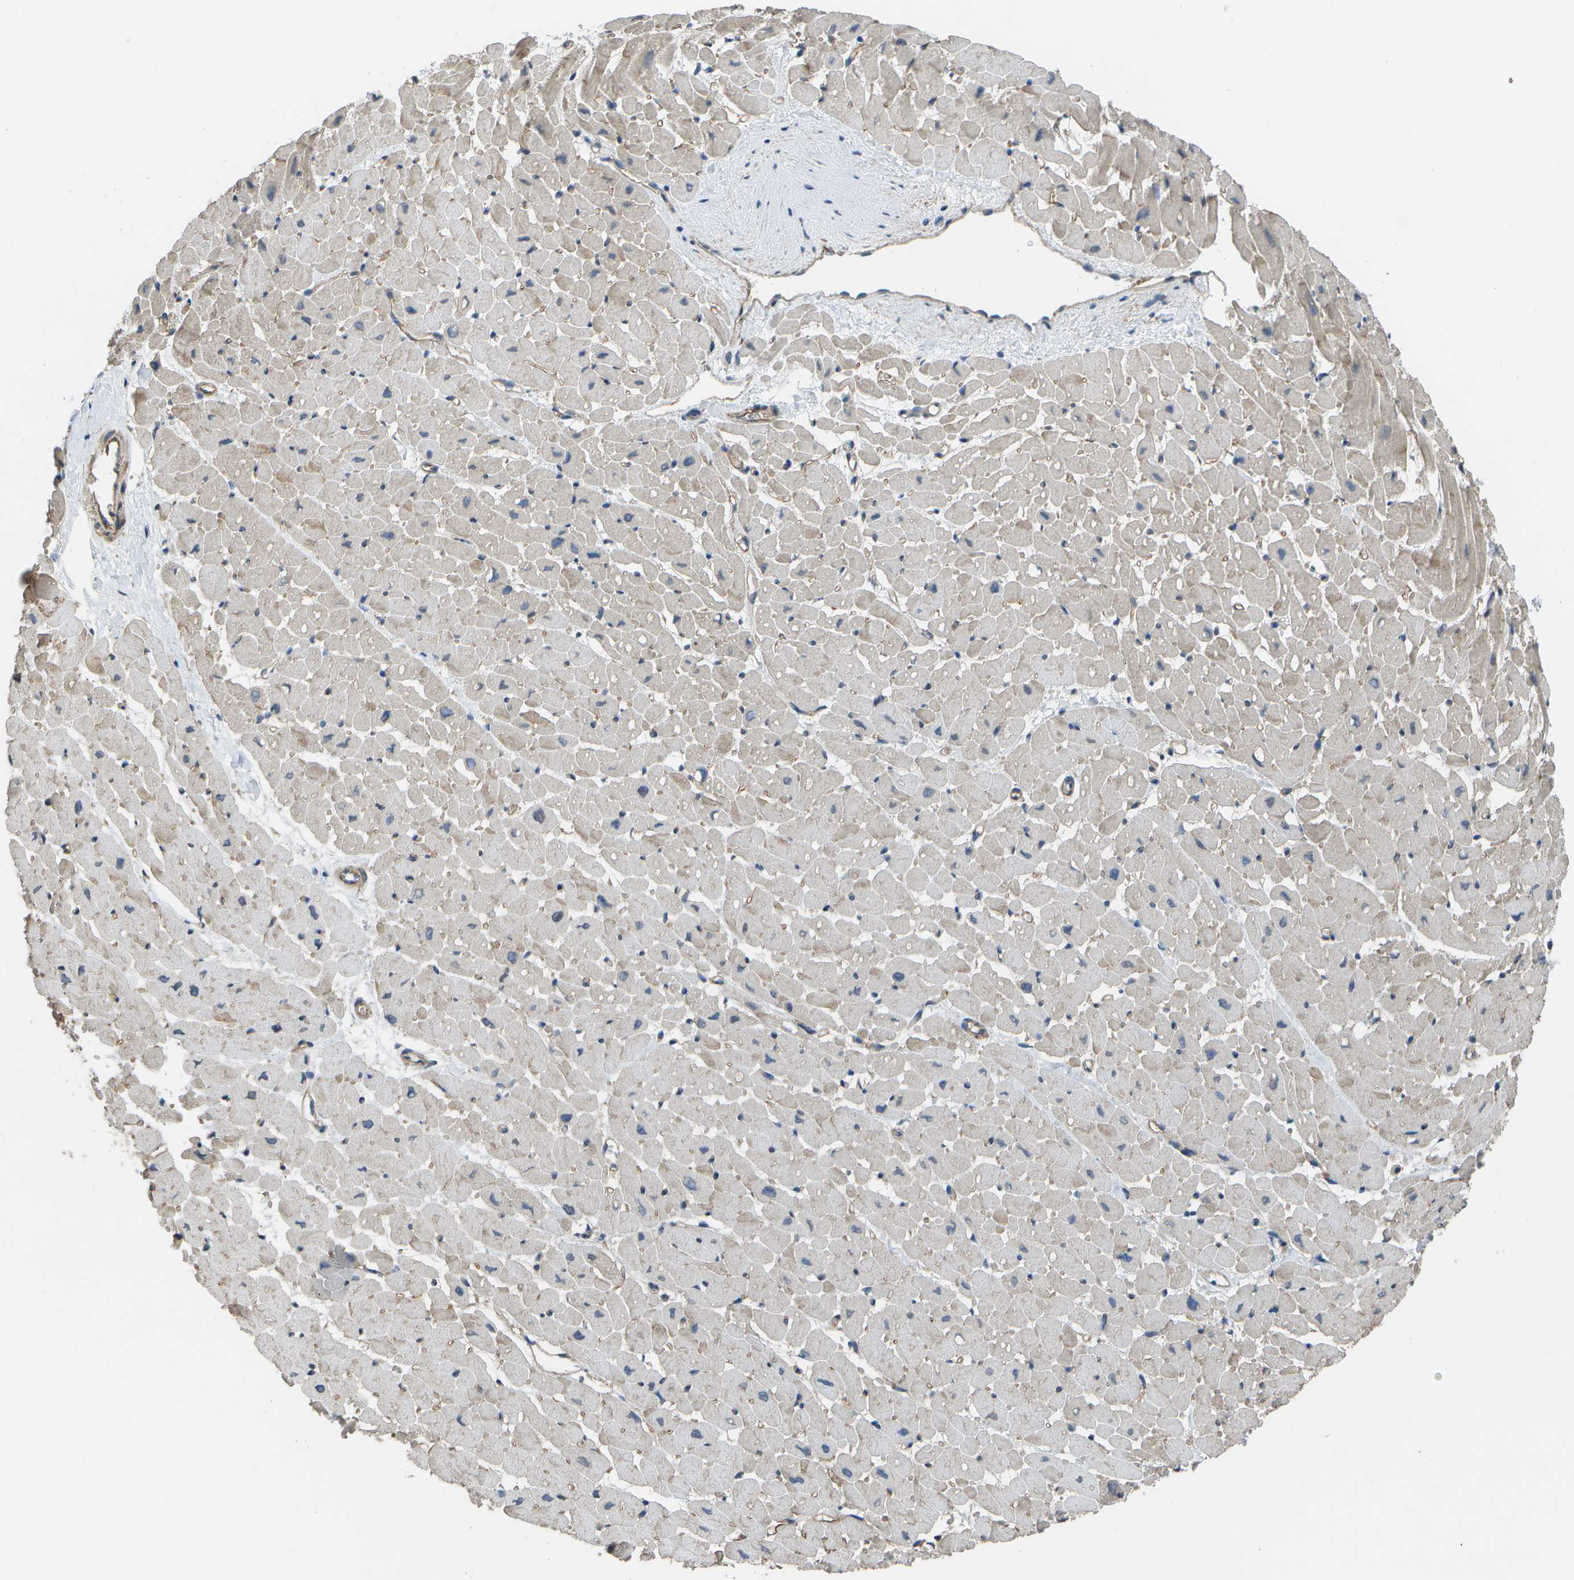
{"staining": {"intensity": "negative", "quantity": "none", "location": "none"}, "tissue": "heart muscle", "cell_type": "Cardiomyocytes", "image_type": "normal", "snomed": [{"axis": "morphology", "description": "Normal tissue, NOS"}, {"axis": "topography", "description": "Heart"}], "caption": "This image is of normal heart muscle stained with immunohistochemistry to label a protein in brown with the nuclei are counter-stained blue. There is no staining in cardiomyocytes.", "gene": "CLNS1A", "patient": {"sex": "male", "age": 45}}